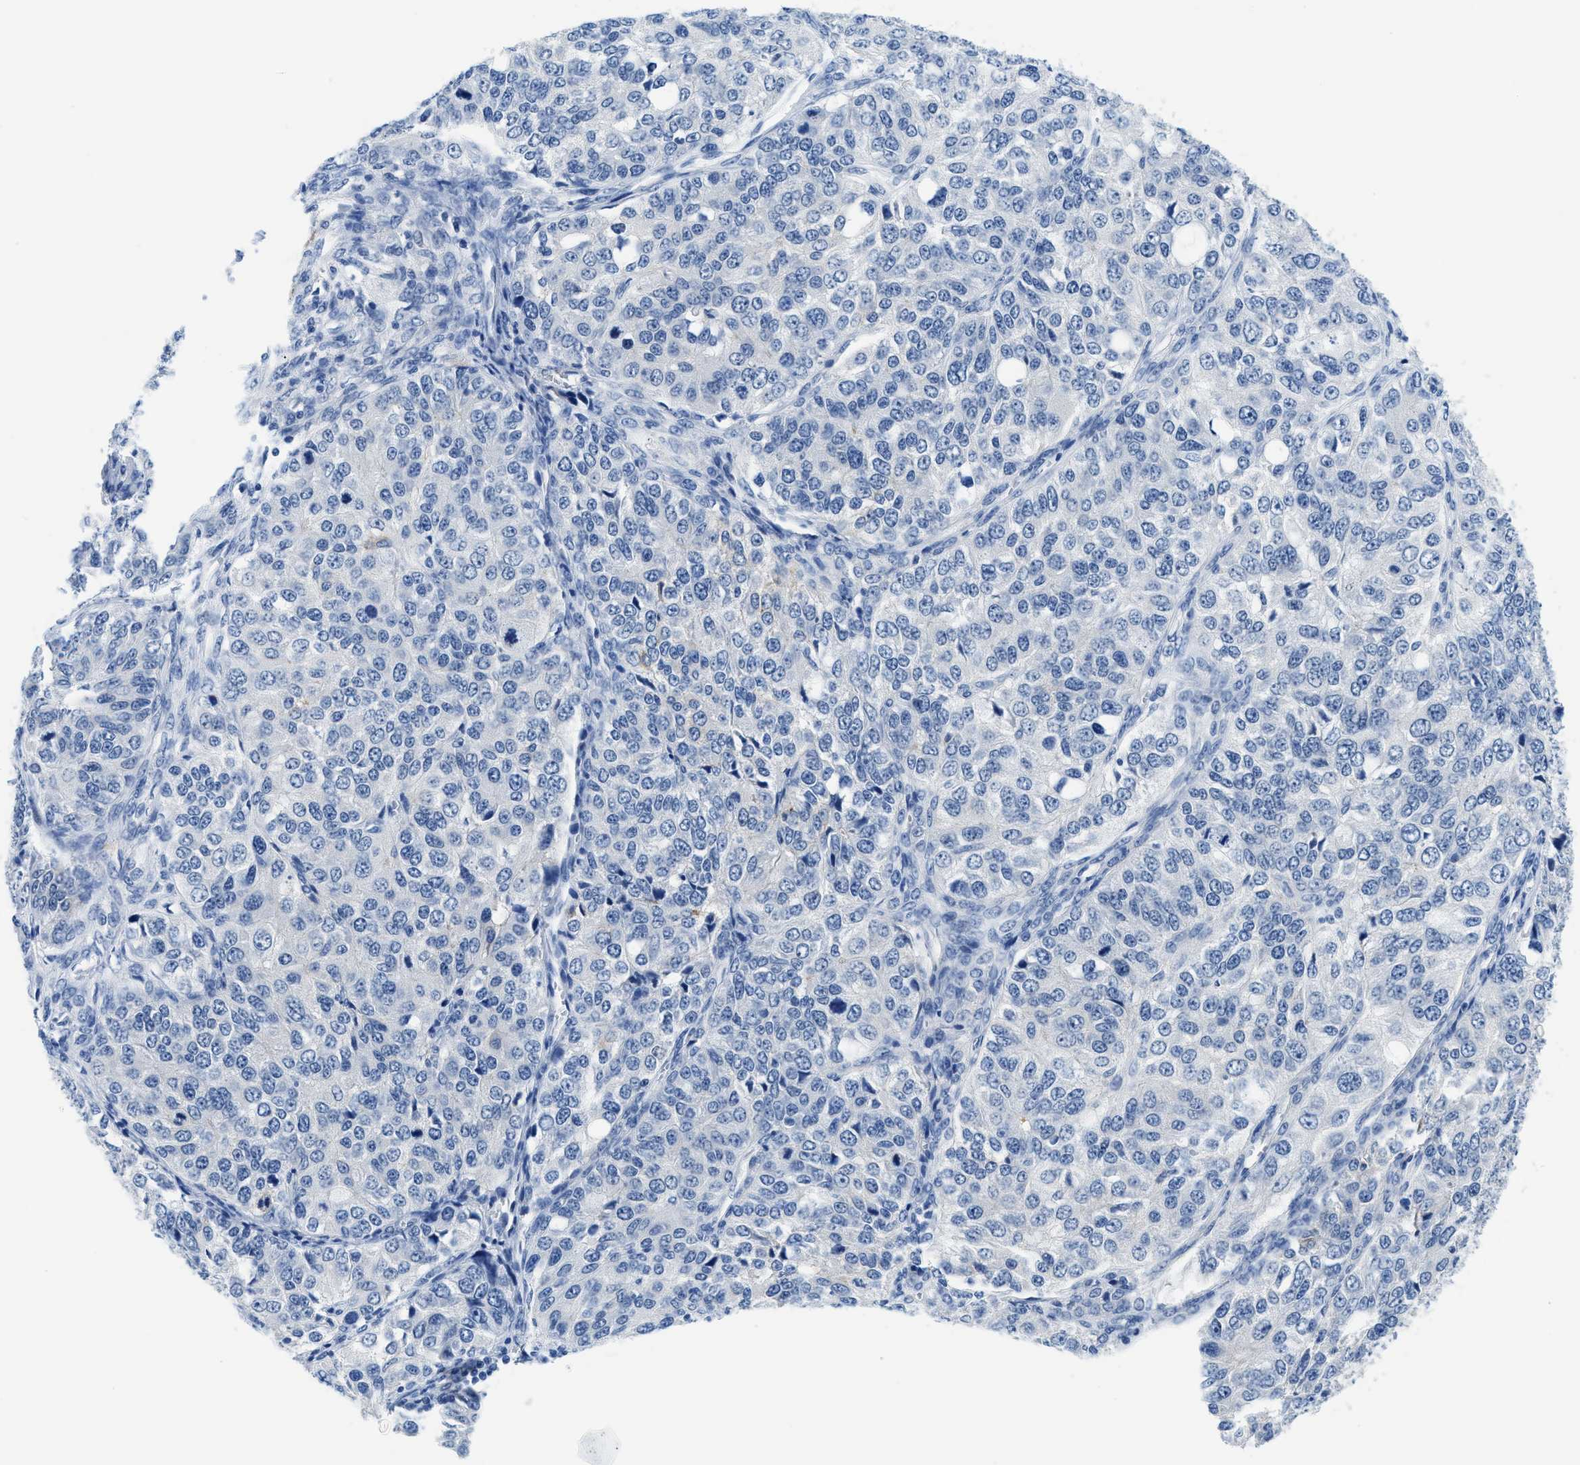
{"staining": {"intensity": "negative", "quantity": "none", "location": "none"}, "tissue": "ovarian cancer", "cell_type": "Tumor cells", "image_type": "cancer", "snomed": [{"axis": "morphology", "description": "Carcinoma, endometroid"}, {"axis": "topography", "description": "Ovary"}], "caption": "Protein analysis of ovarian cancer (endometroid carcinoma) displays no significant staining in tumor cells.", "gene": "MBL2", "patient": {"sex": "female", "age": 51}}